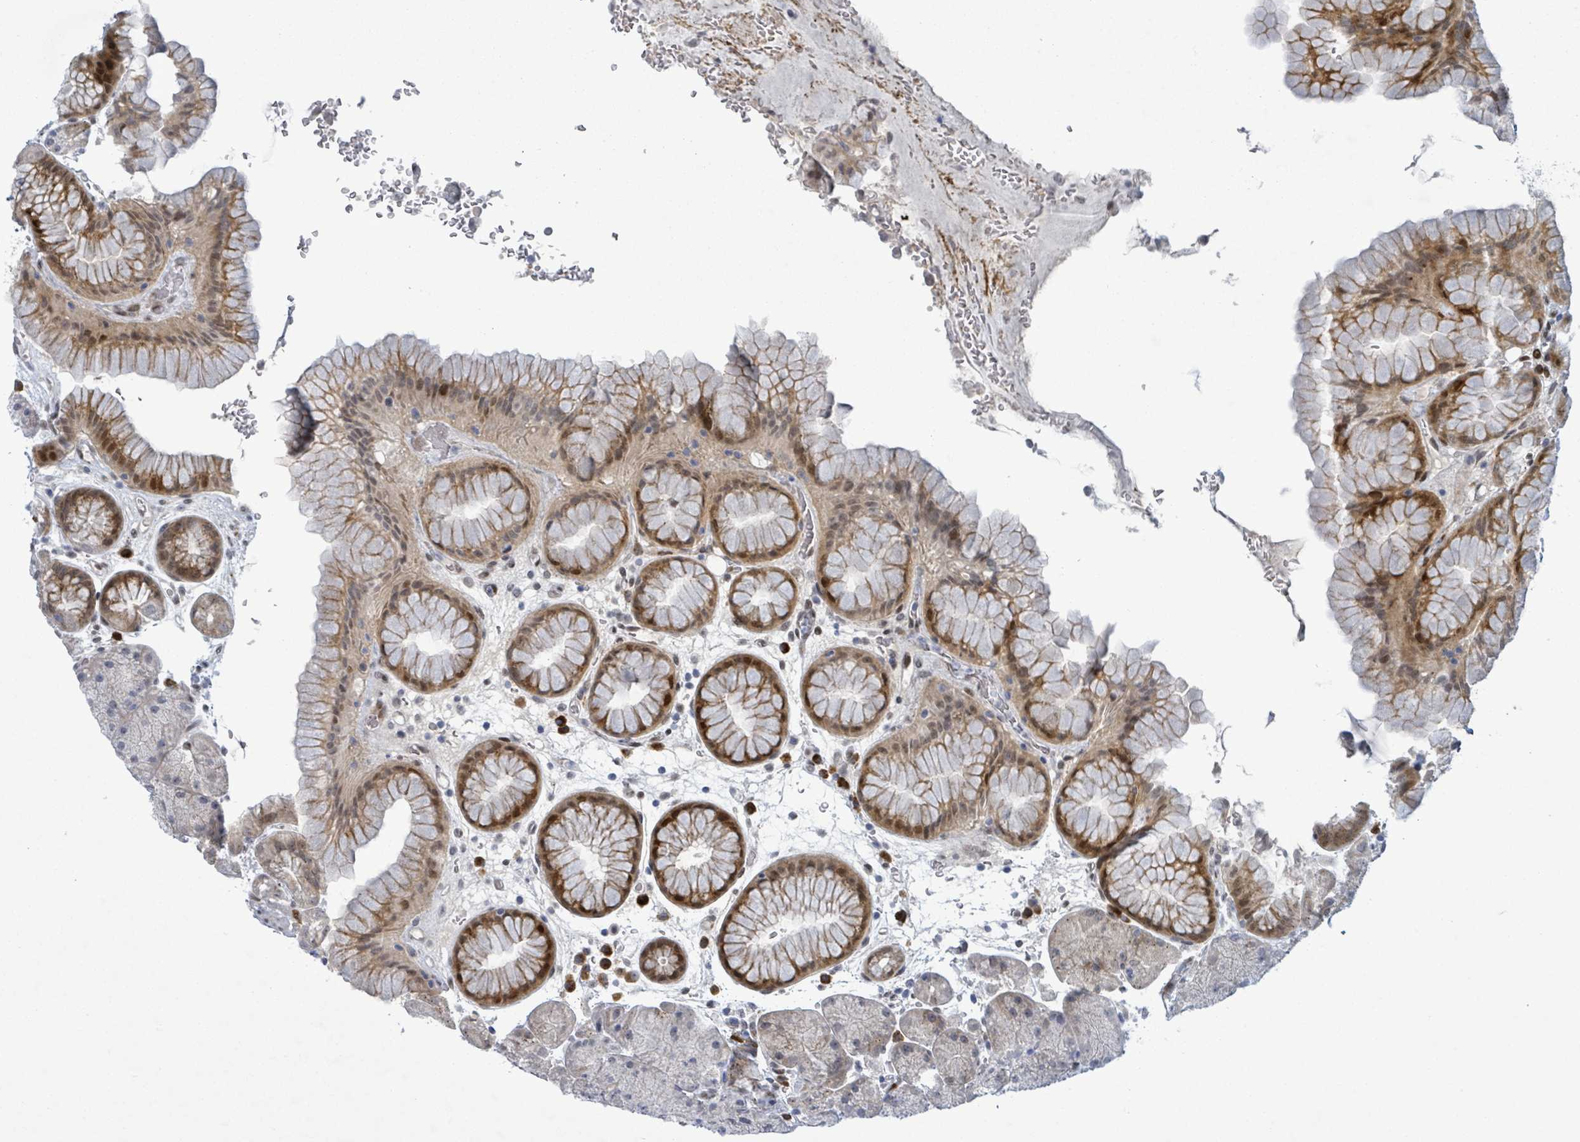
{"staining": {"intensity": "moderate", "quantity": "25%-75%", "location": "cytoplasmic/membranous,nuclear"}, "tissue": "stomach", "cell_type": "Glandular cells", "image_type": "normal", "snomed": [{"axis": "morphology", "description": "Normal tissue, NOS"}, {"axis": "topography", "description": "Stomach, upper"}, {"axis": "topography", "description": "Stomach, lower"}], "caption": "About 25%-75% of glandular cells in unremarkable stomach demonstrate moderate cytoplasmic/membranous,nuclear protein positivity as visualized by brown immunohistochemical staining.", "gene": "TUSC1", "patient": {"sex": "male", "age": 67}}